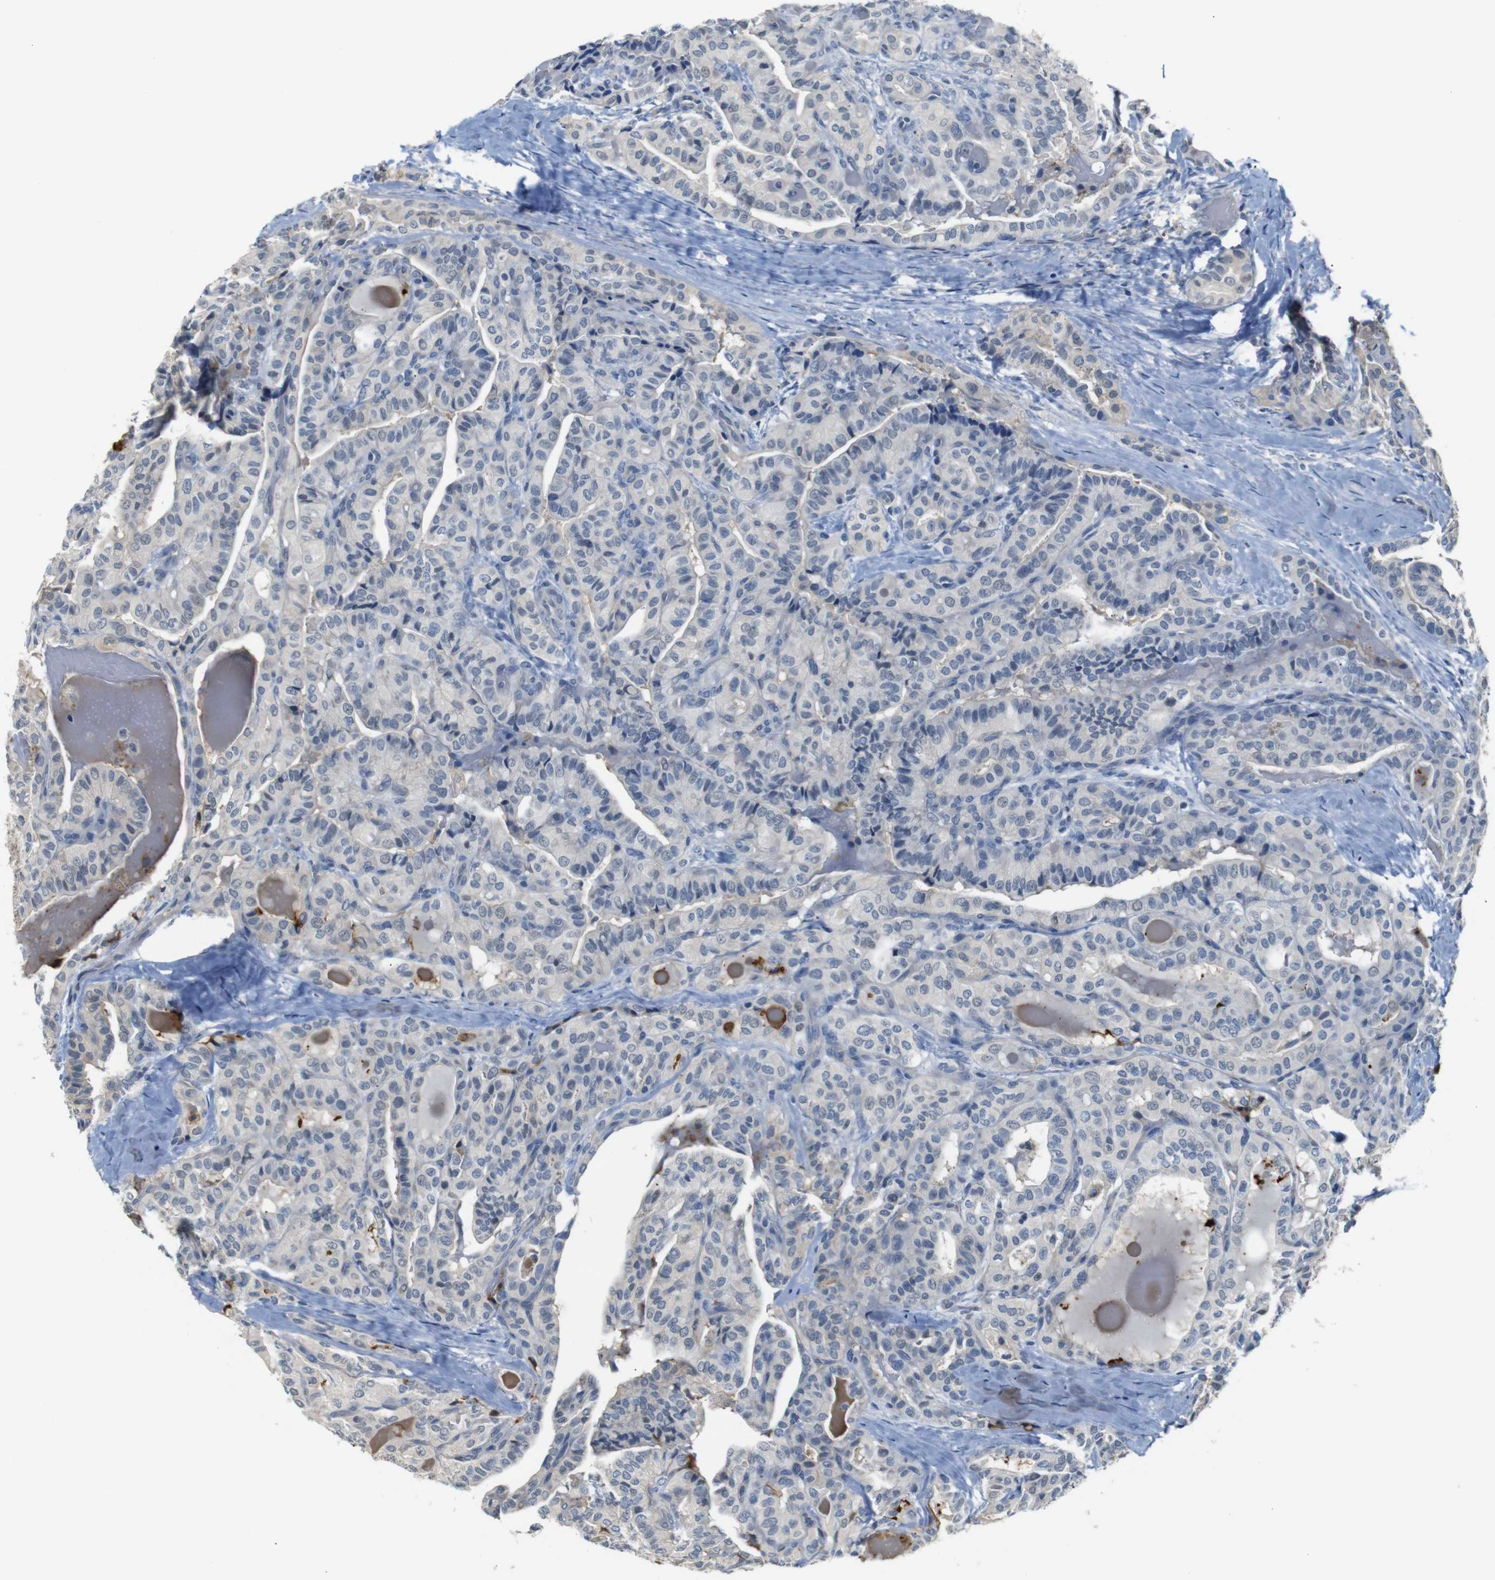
{"staining": {"intensity": "negative", "quantity": "none", "location": "none"}, "tissue": "thyroid cancer", "cell_type": "Tumor cells", "image_type": "cancer", "snomed": [{"axis": "morphology", "description": "Papillary adenocarcinoma, NOS"}, {"axis": "topography", "description": "Thyroid gland"}], "caption": "This image is of thyroid papillary adenocarcinoma stained with immunohistochemistry to label a protein in brown with the nuclei are counter-stained blue. There is no positivity in tumor cells.", "gene": "SFN", "patient": {"sex": "male", "age": 77}}